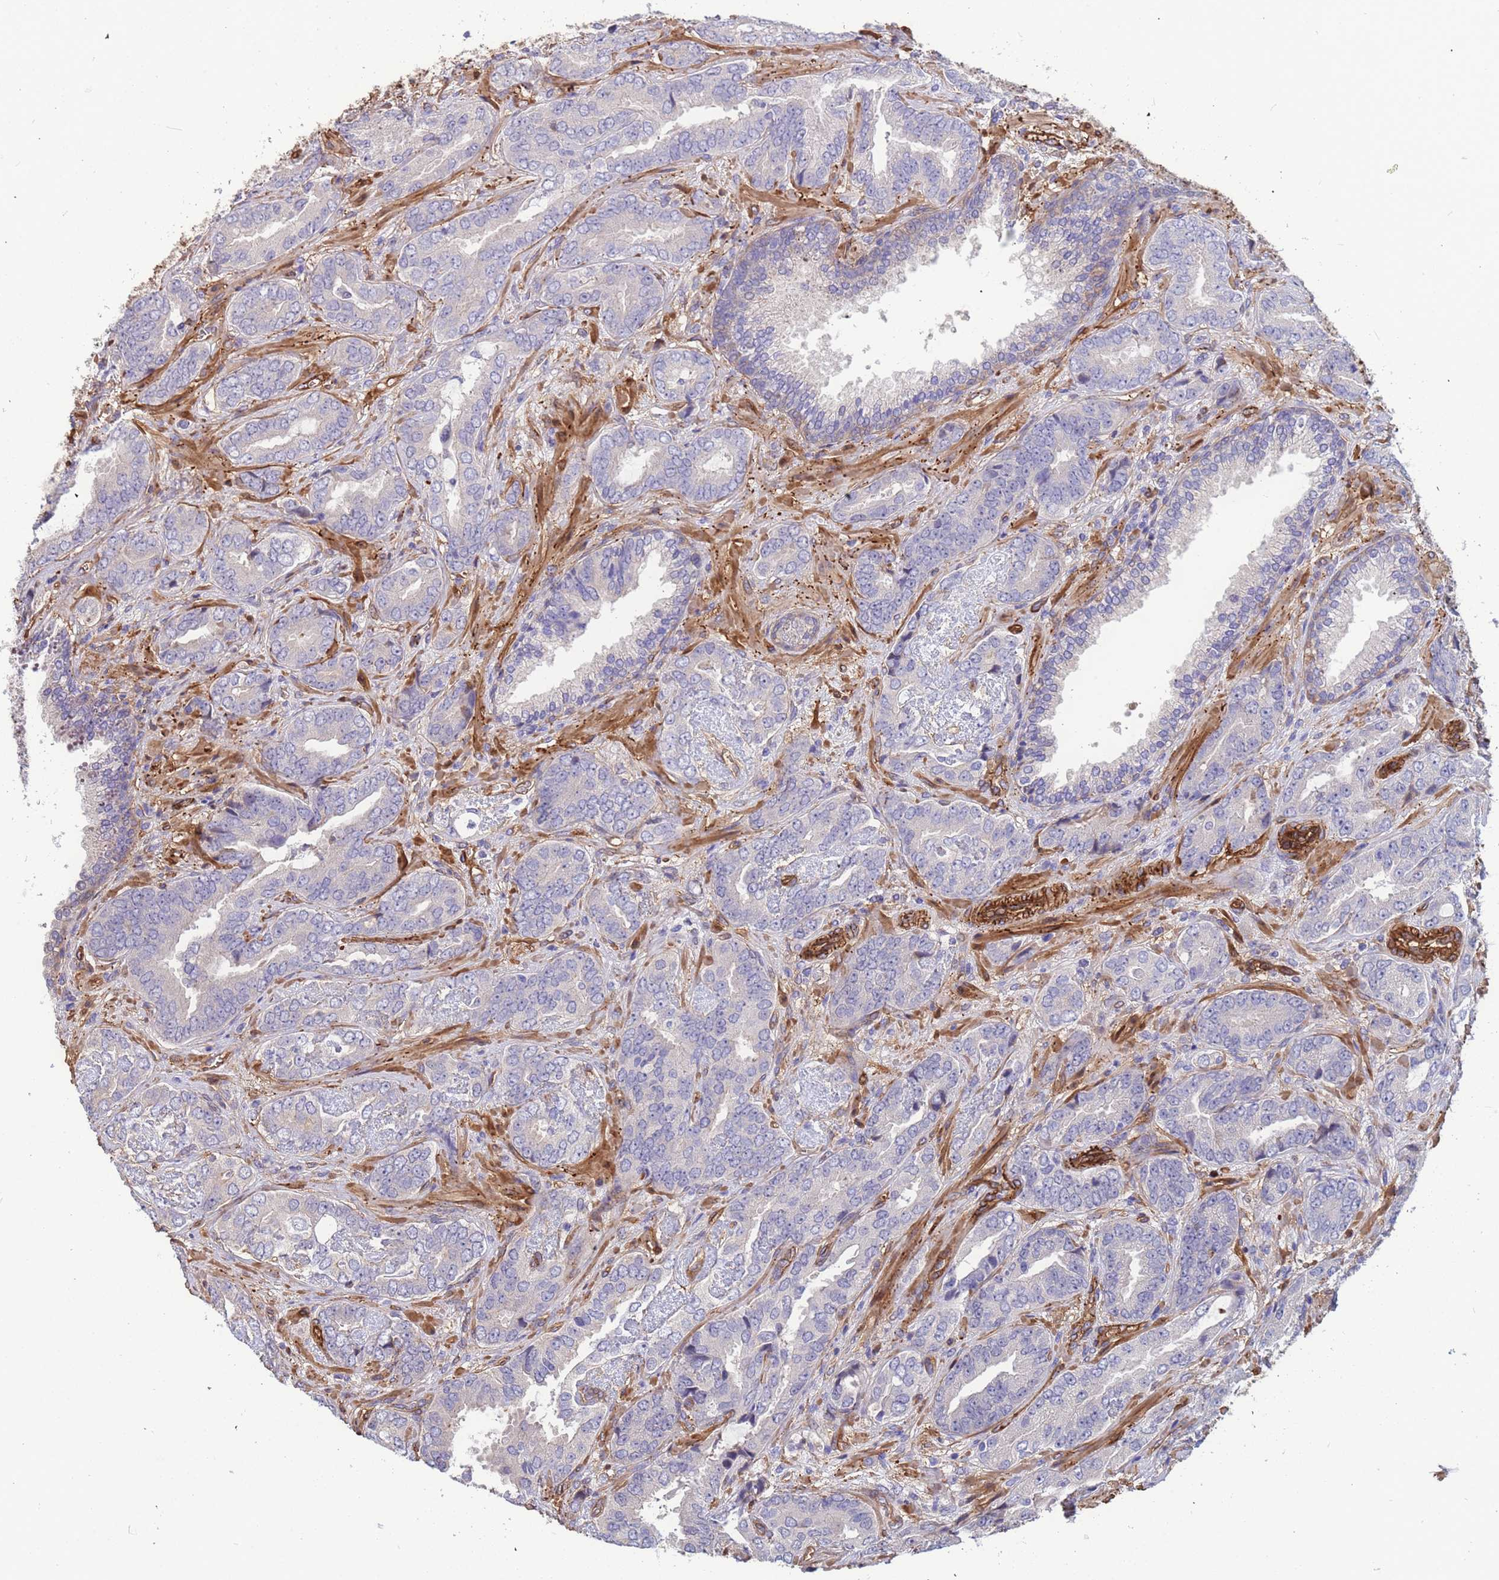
{"staining": {"intensity": "negative", "quantity": "none", "location": "none"}, "tissue": "prostate cancer", "cell_type": "Tumor cells", "image_type": "cancer", "snomed": [{"axis": "morphology", "description": "Adenocarcinoma, High grade"}, {"axis": "topography", "description": "Prostate"}], "caption": "IHC micrograph of prostate high-grade adenocarcinoma stained for a protein (brown), which reveals no staining in tumor cells.", "gene": "EHD2", "patient": {"sex": "male", "age": 71}}